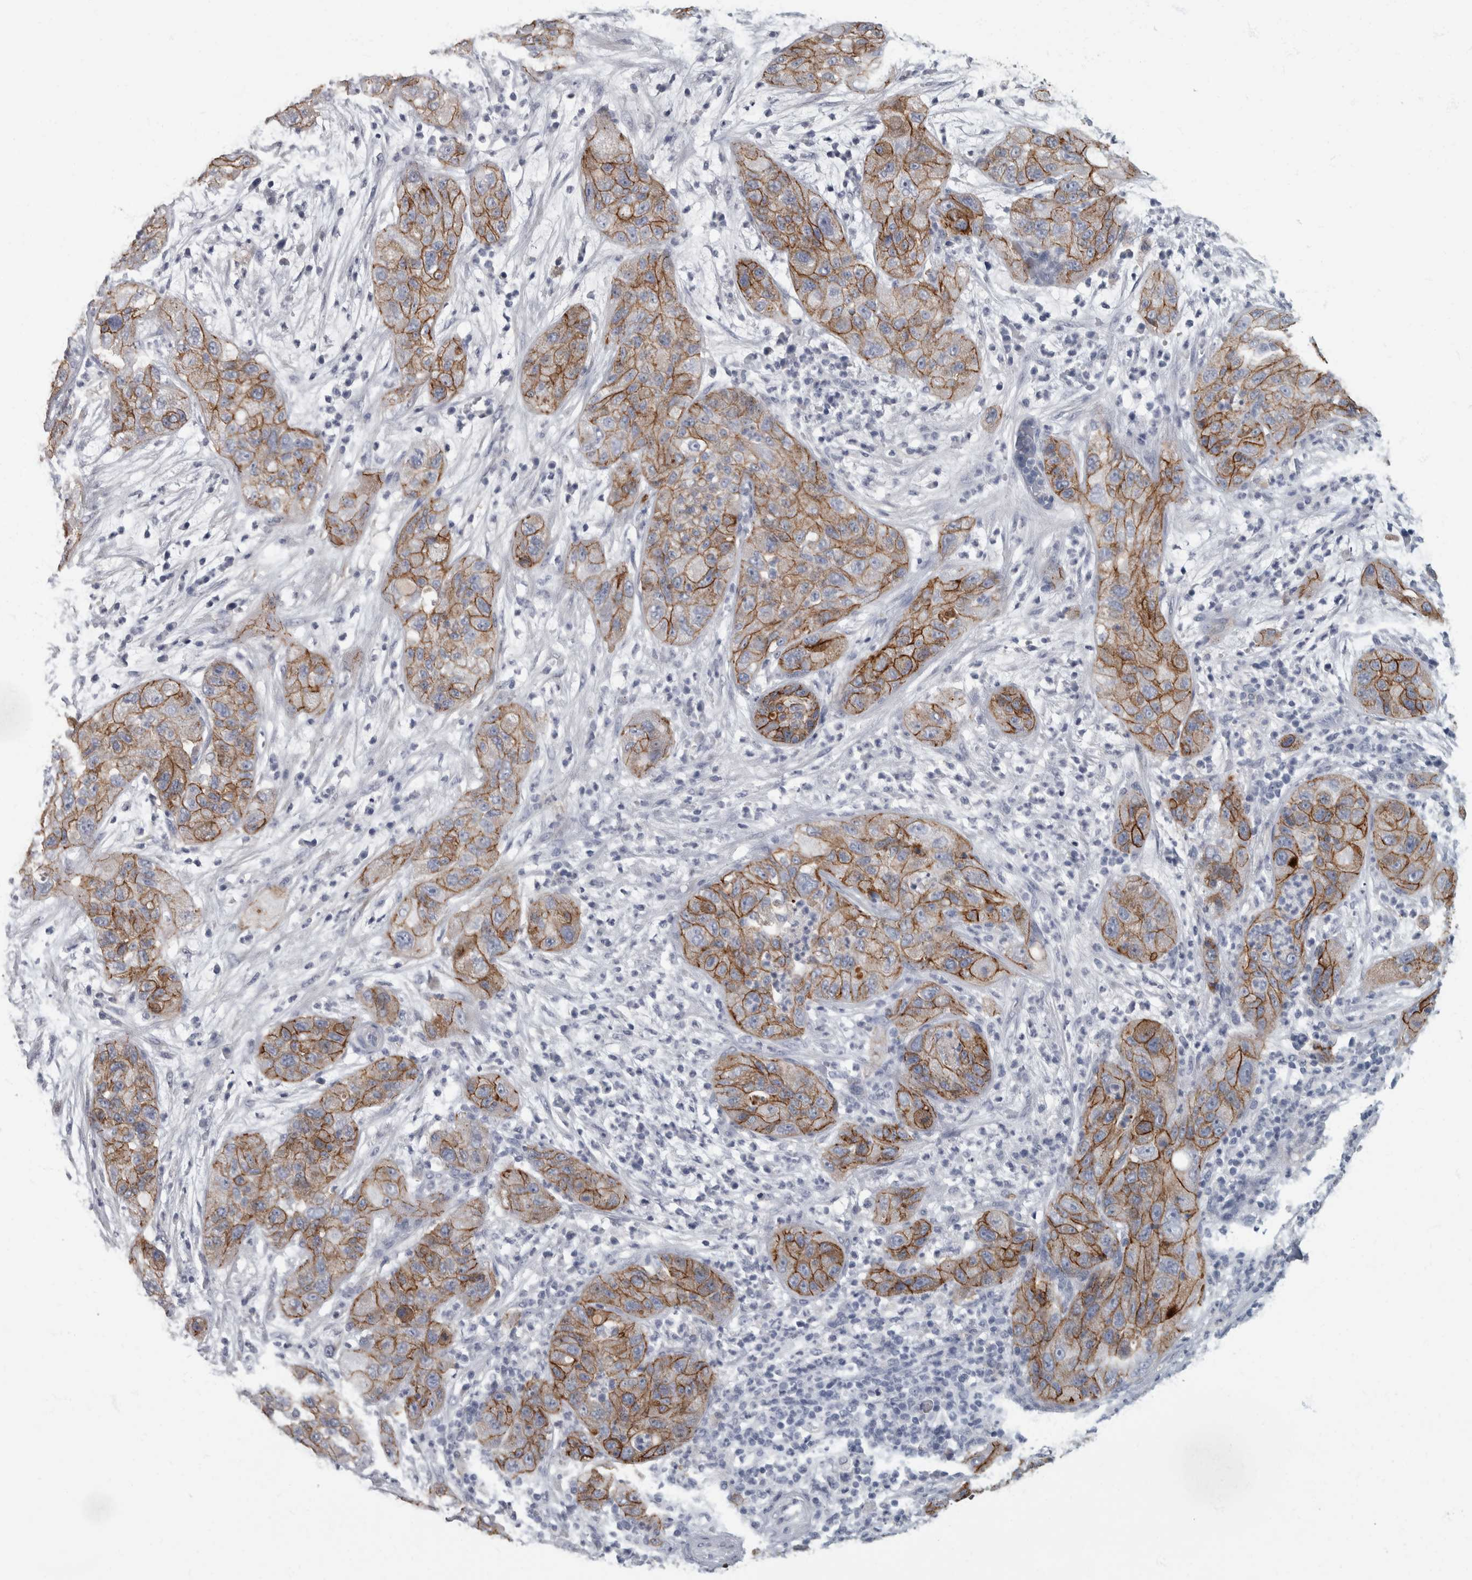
{"staining": {"intensity": "moderate", "quantity": ">75%", "location": "cytoplasmic/membranous"}, "tissue": "pancreatic cancer", "cell_type": "Tumor cells", "image_type": "cancer", "snomed": [{"axis": "morphology", "description": "Adenocarcinoma, NOS"}, {"axis": "topography", "description": "Pancreas"}], "caption": "IHC of pancreatic adenocarcinoma shows medium levels of moderate cytoplasmic/membranous positivity in about >75% of tumor cells.", "gene": "DSG2", "patient": {"sex": "female", "age": 78}}